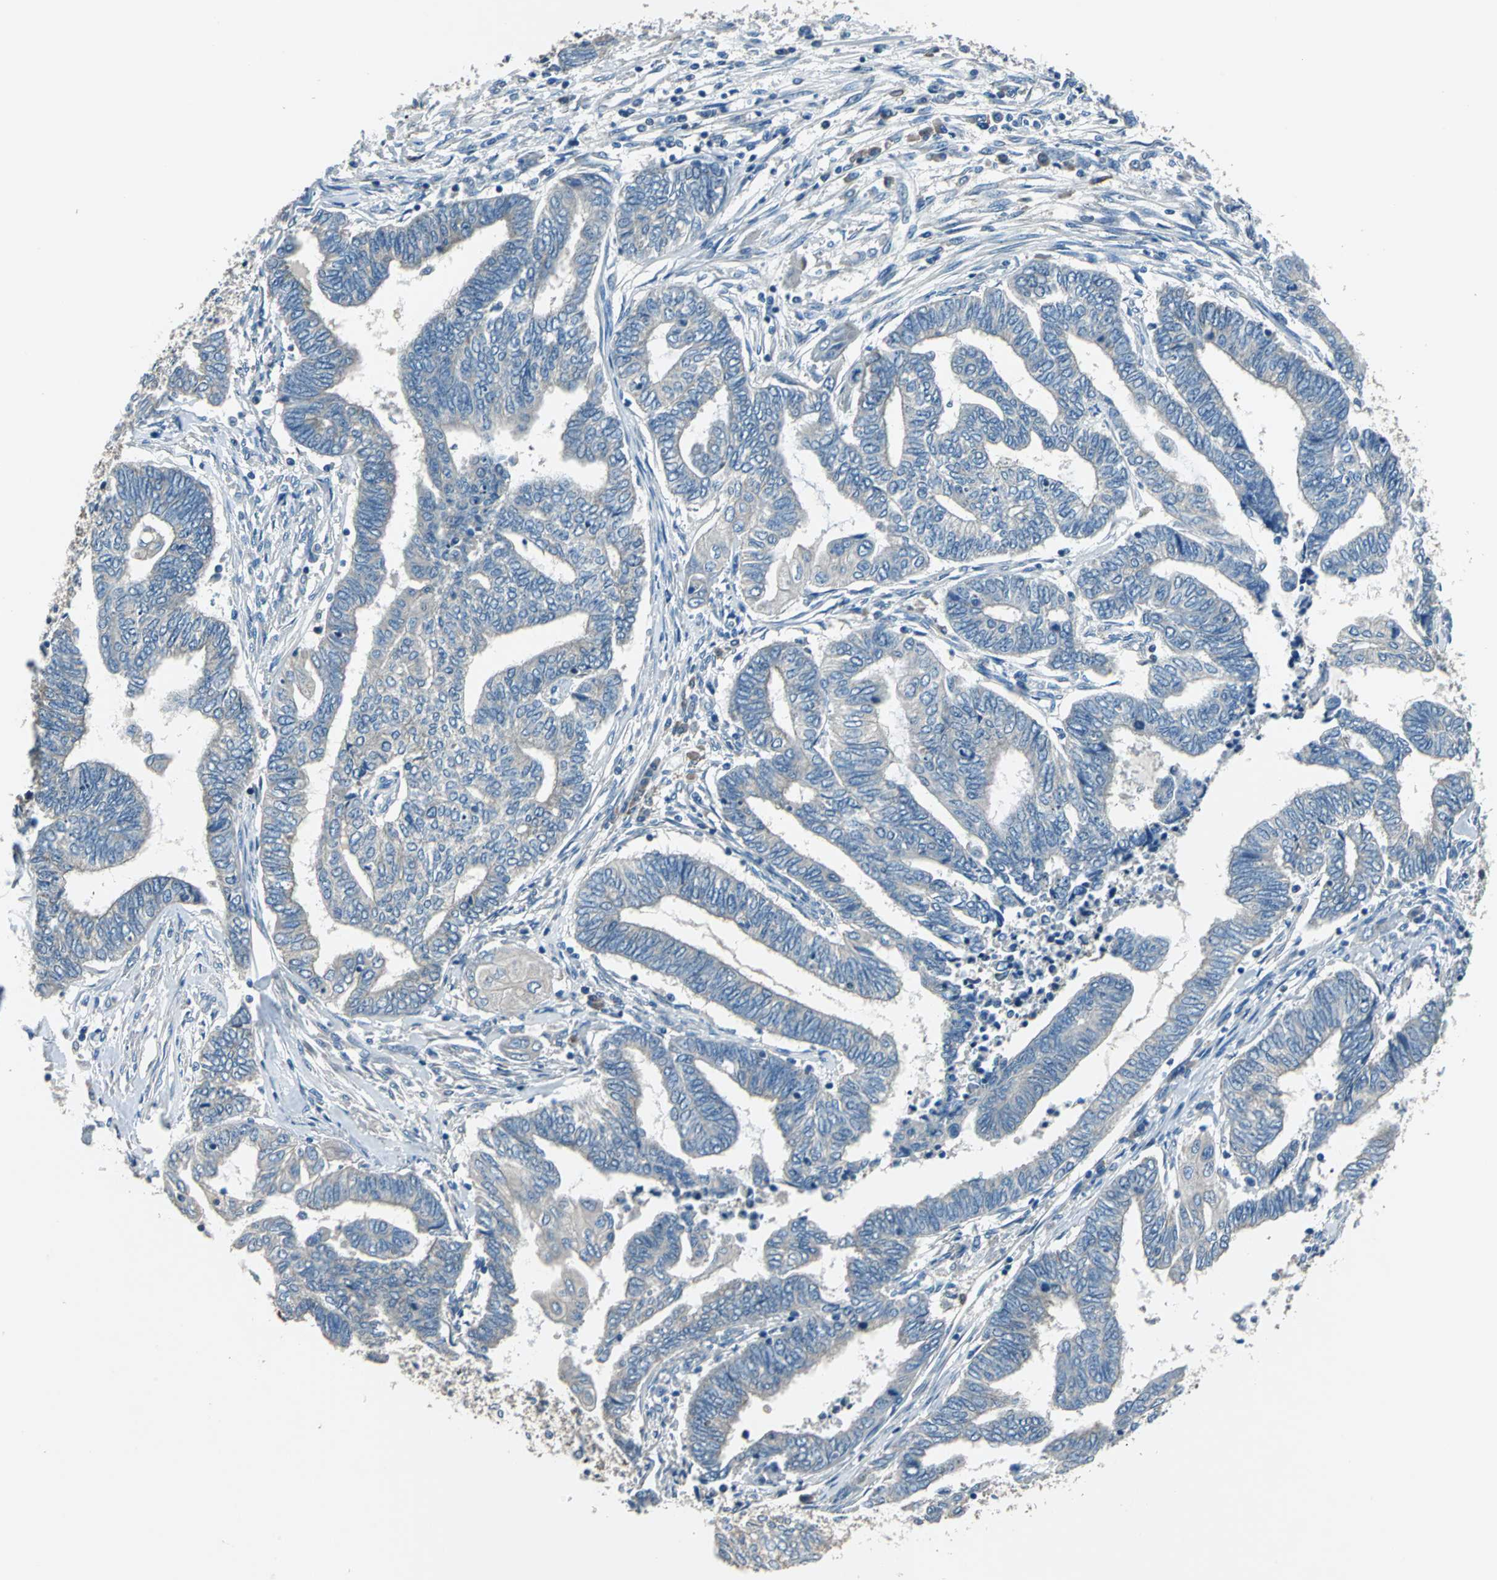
{"staining": {"intensity": "negative", "quantity": "none", "location": "none"}, "tissue": "endometrial cancer", "cell_type": "Tumor cells", "image_type": "cancer", "snomed": [{"axis": "morphology", "description": "Adenocarcinoma, NOS"}, {"axis": "topography", "description": "Uterus"}, {"axis": "topography", "description": "Endometrium"}], "caption": "Protein analysis of endometrial adenocarcinoma demonstrates no significant expression in tumor cells.", "gene": "PRKCA", "patient": {"sex": "female", "age": 70}}